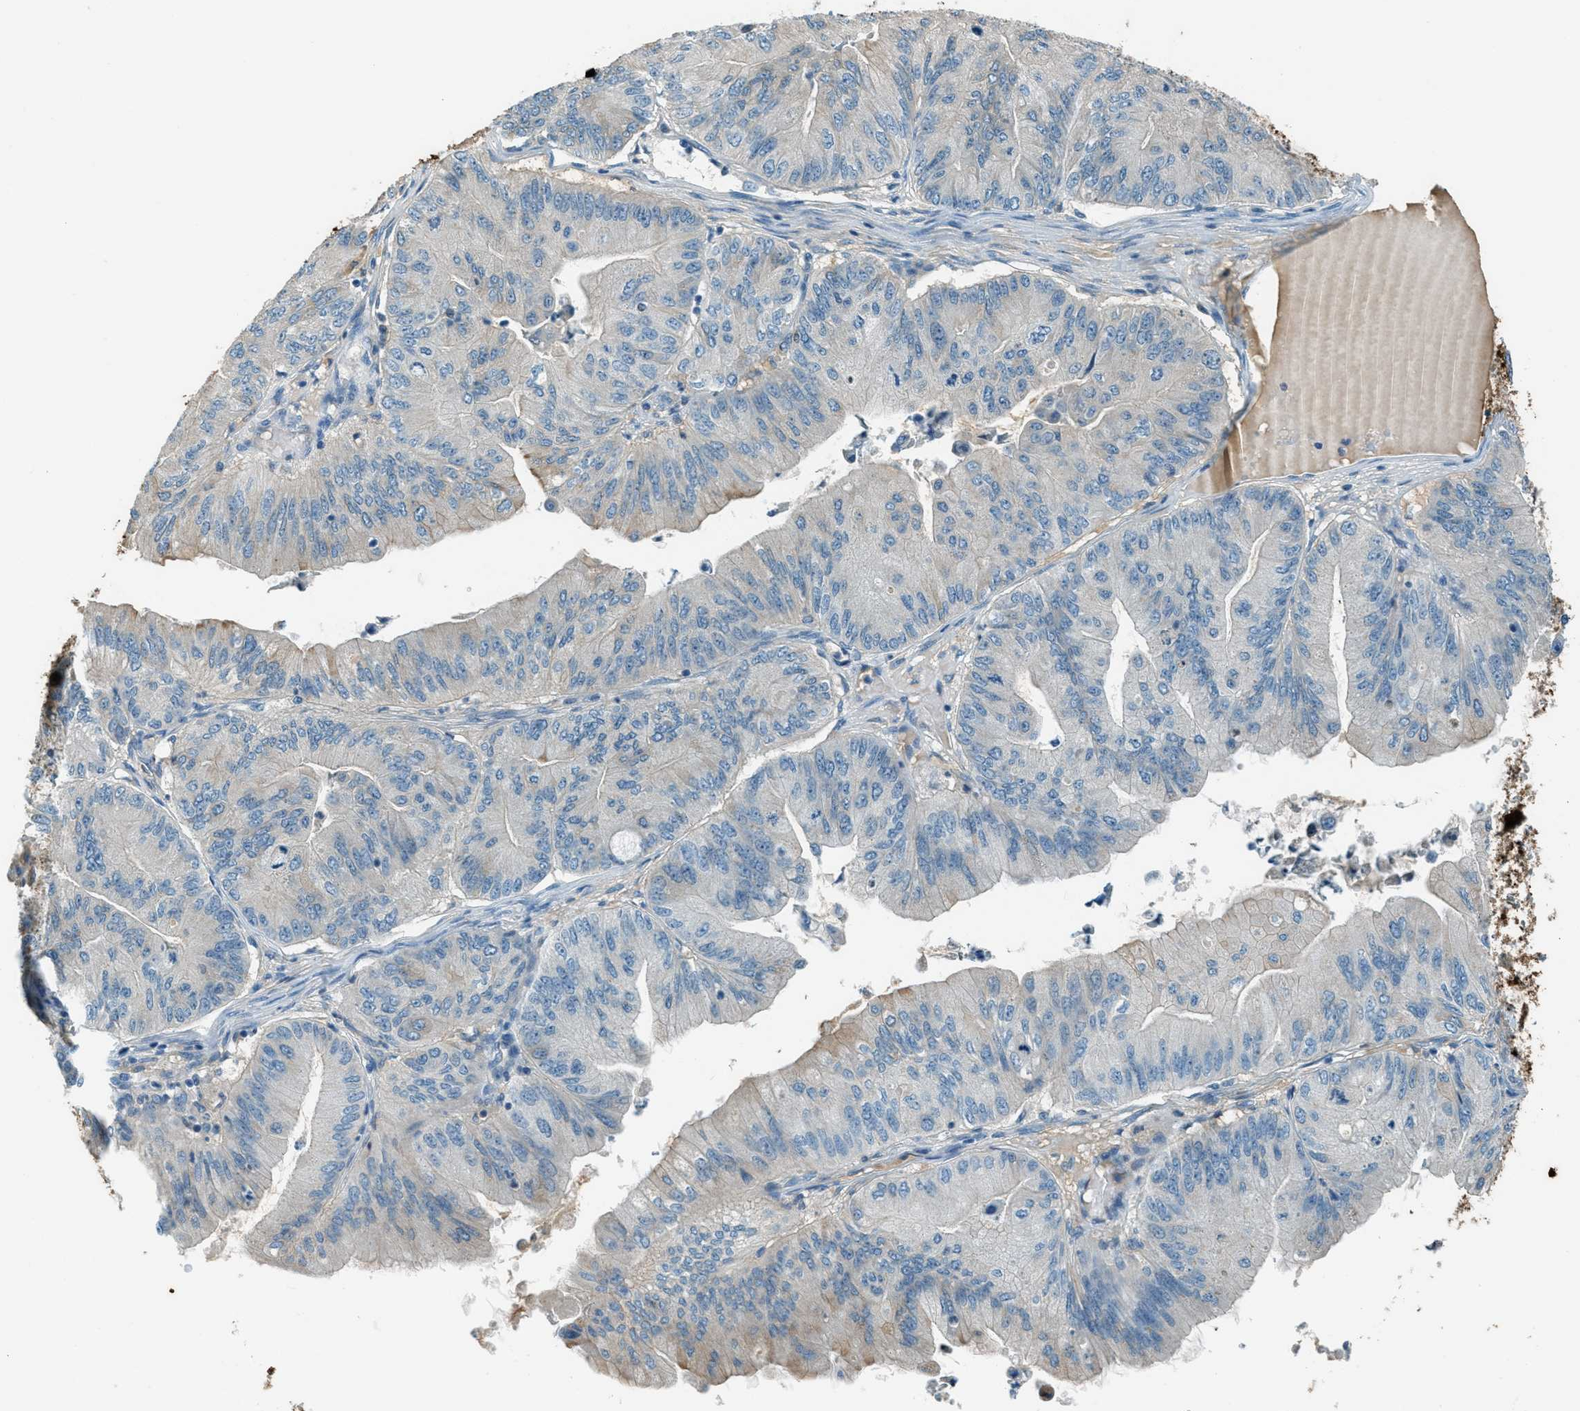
{"staining": {"intensity": "weak", "quantity": "<25%", "location": "cytoplasmic/membranous"}, "tissue": "ovarian cancer", "cell_type": "Tumor cells", "image_type": "cancer", "snomed": [{"axis": "morphology", "description": "Cystadenocarcinoma, mucinous, NOS"}, {"axis": "topography", "description": "Ovary"}], "caption": "Tumor cells show no significant protein positivity in ovarian cancer.", "gene": "MSLN", "patient": {"sex": "female", "age": 61}}